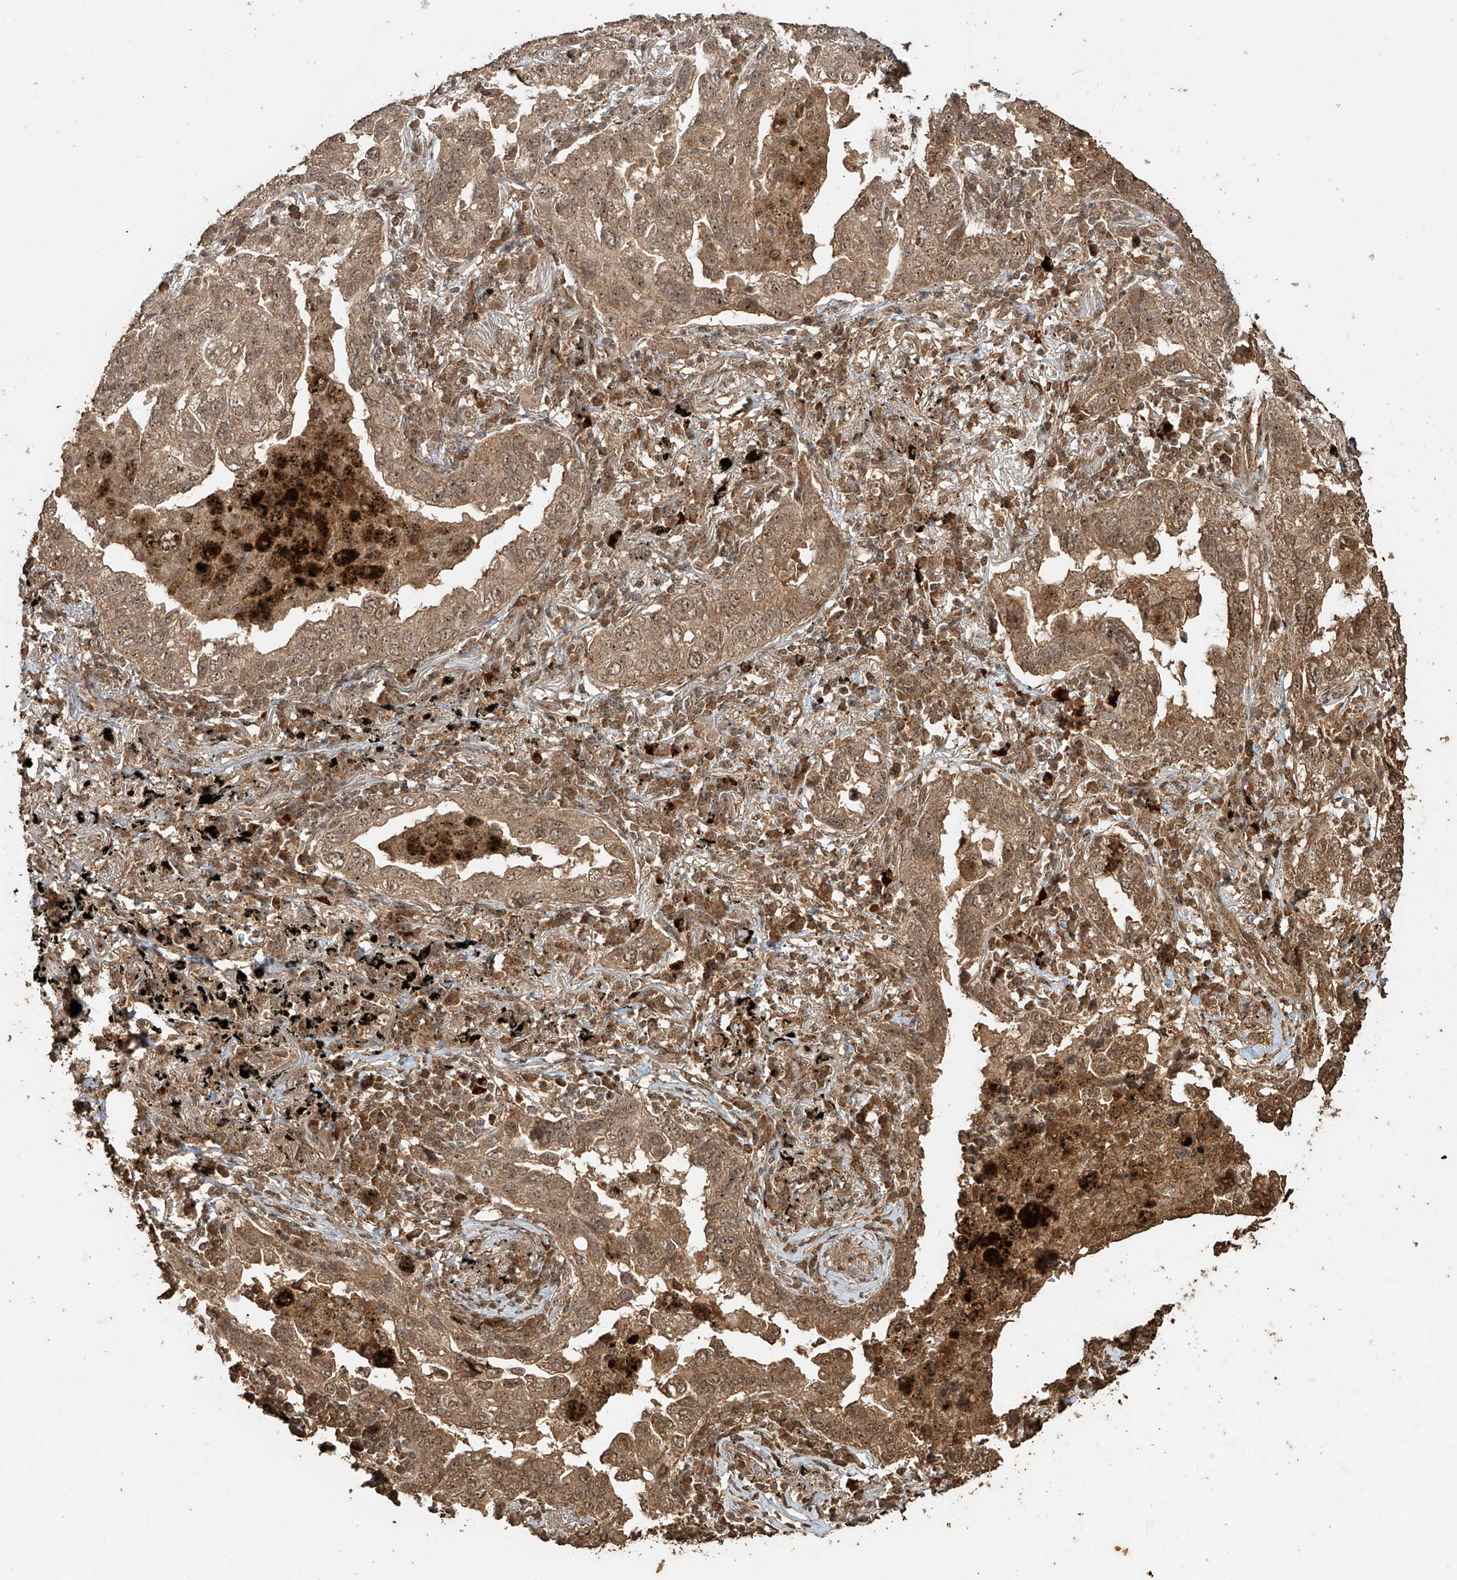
{"staining": {"intensity": "moderate", "quantity": ">75%", "location": "cytoplasmic/membranous,nuclear"}, "tissue": "lung cancer", "cell_type": "Tumor cells", "image_type": "cancer", "snomed": [{"axis": "morphology", "description": "Adenocarcinoma, NOS"}, {"axis": "topography", "description": "Lung"}], "caption": "This is a histology image of IHC staining of adenocarcinoma (lung), which shows moderate expression in the cytoplasmic/membranous and nuclear of tumor cells.", "gene": "ZNF660", "patient": {"sex": "male", "age": 65}}